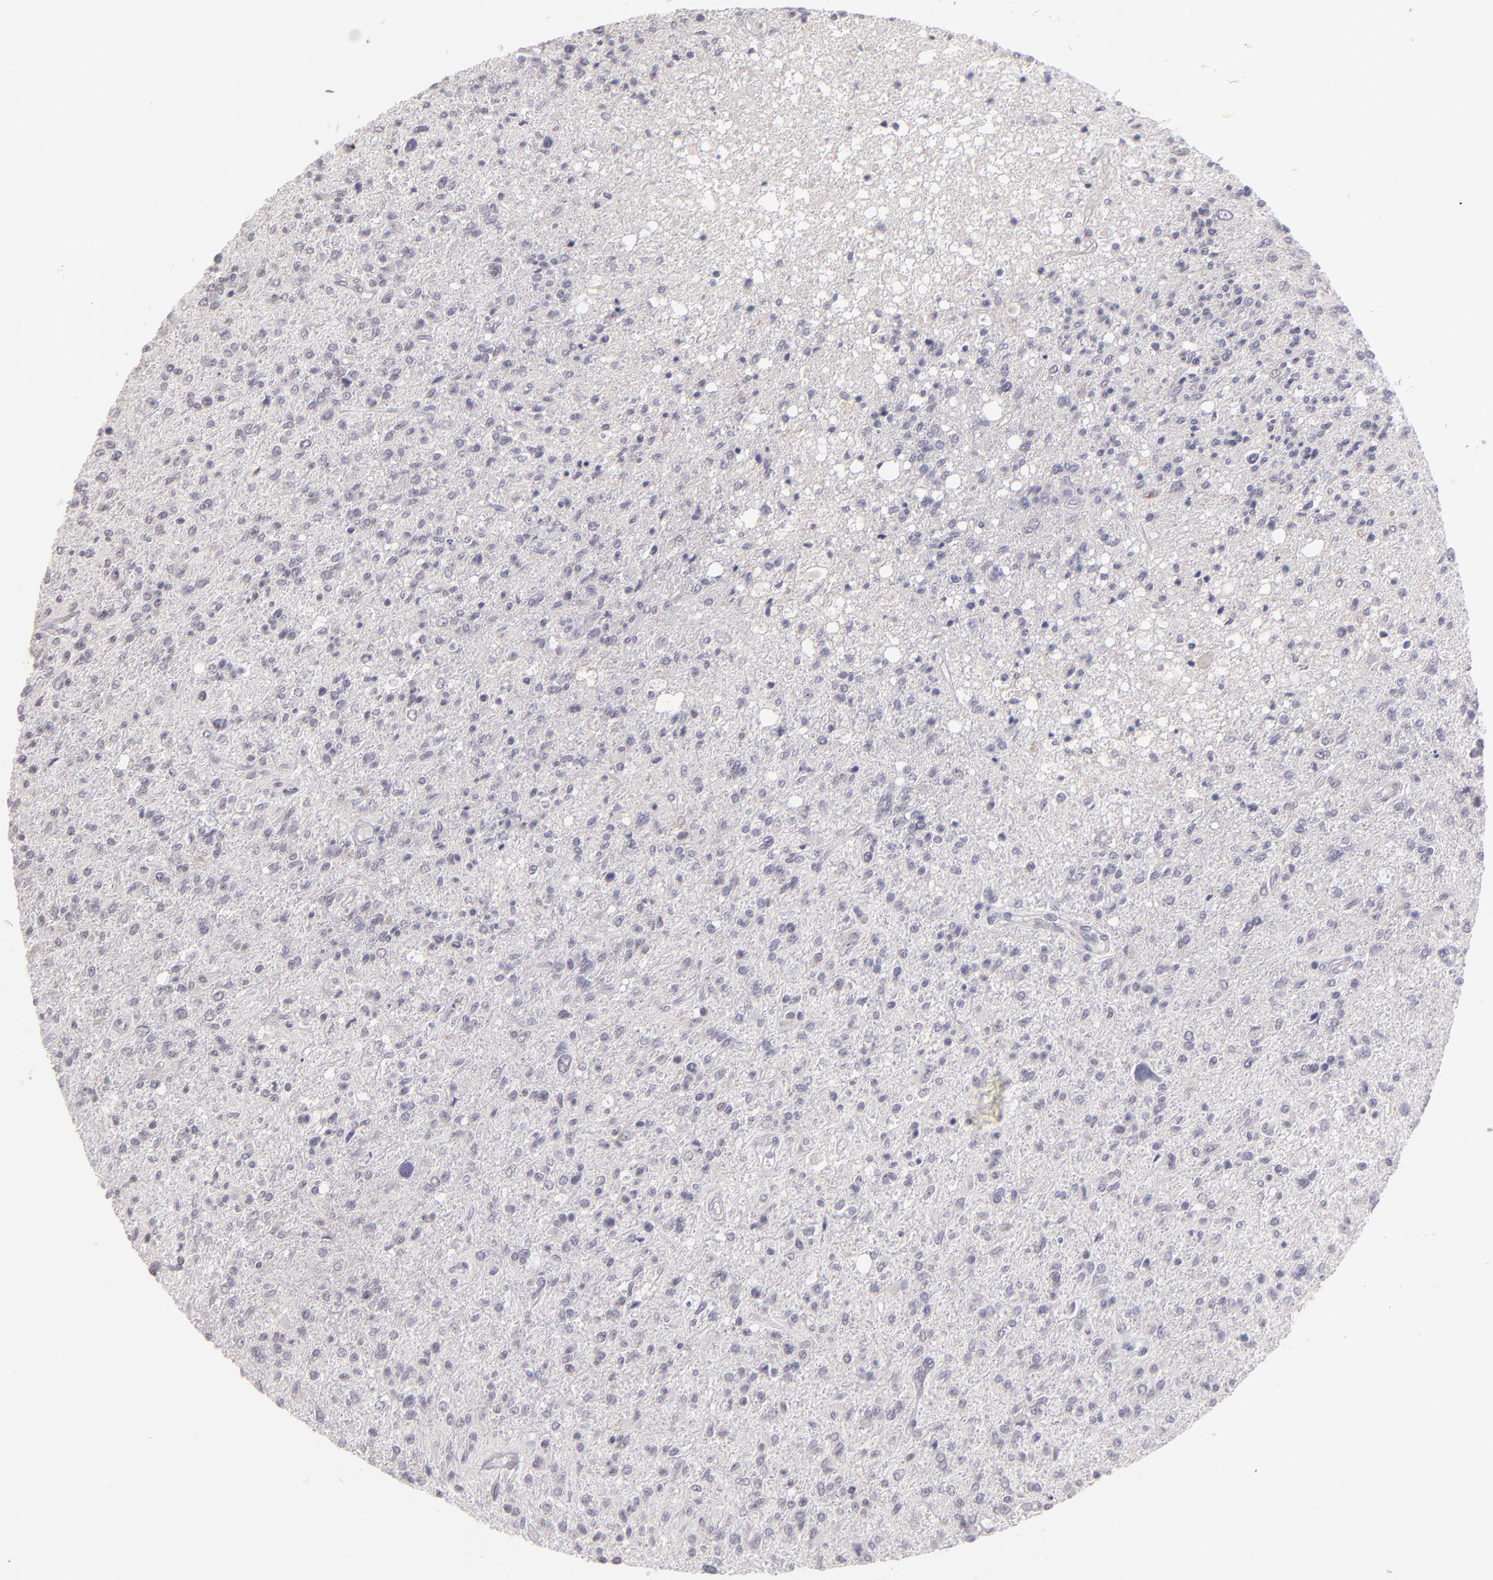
{"staining": {"intensity": "negative", "quantity": "none", "location": "none"}, "tissue": "glioma", "cell_type": "Tumor cells", "image_type": "cancer", "snomed": [{"axis": "morphology", "description": "Glioma, malignant, High grade"}, {"axis": "topography", "description": "Cerebral cortex"}], "caption": "Human glioma stained for a protein using immunohistochemistry exhibits no staining in tumor cells.", "gene": "THBD", "patient": {"sex": "male", "age": 76}}